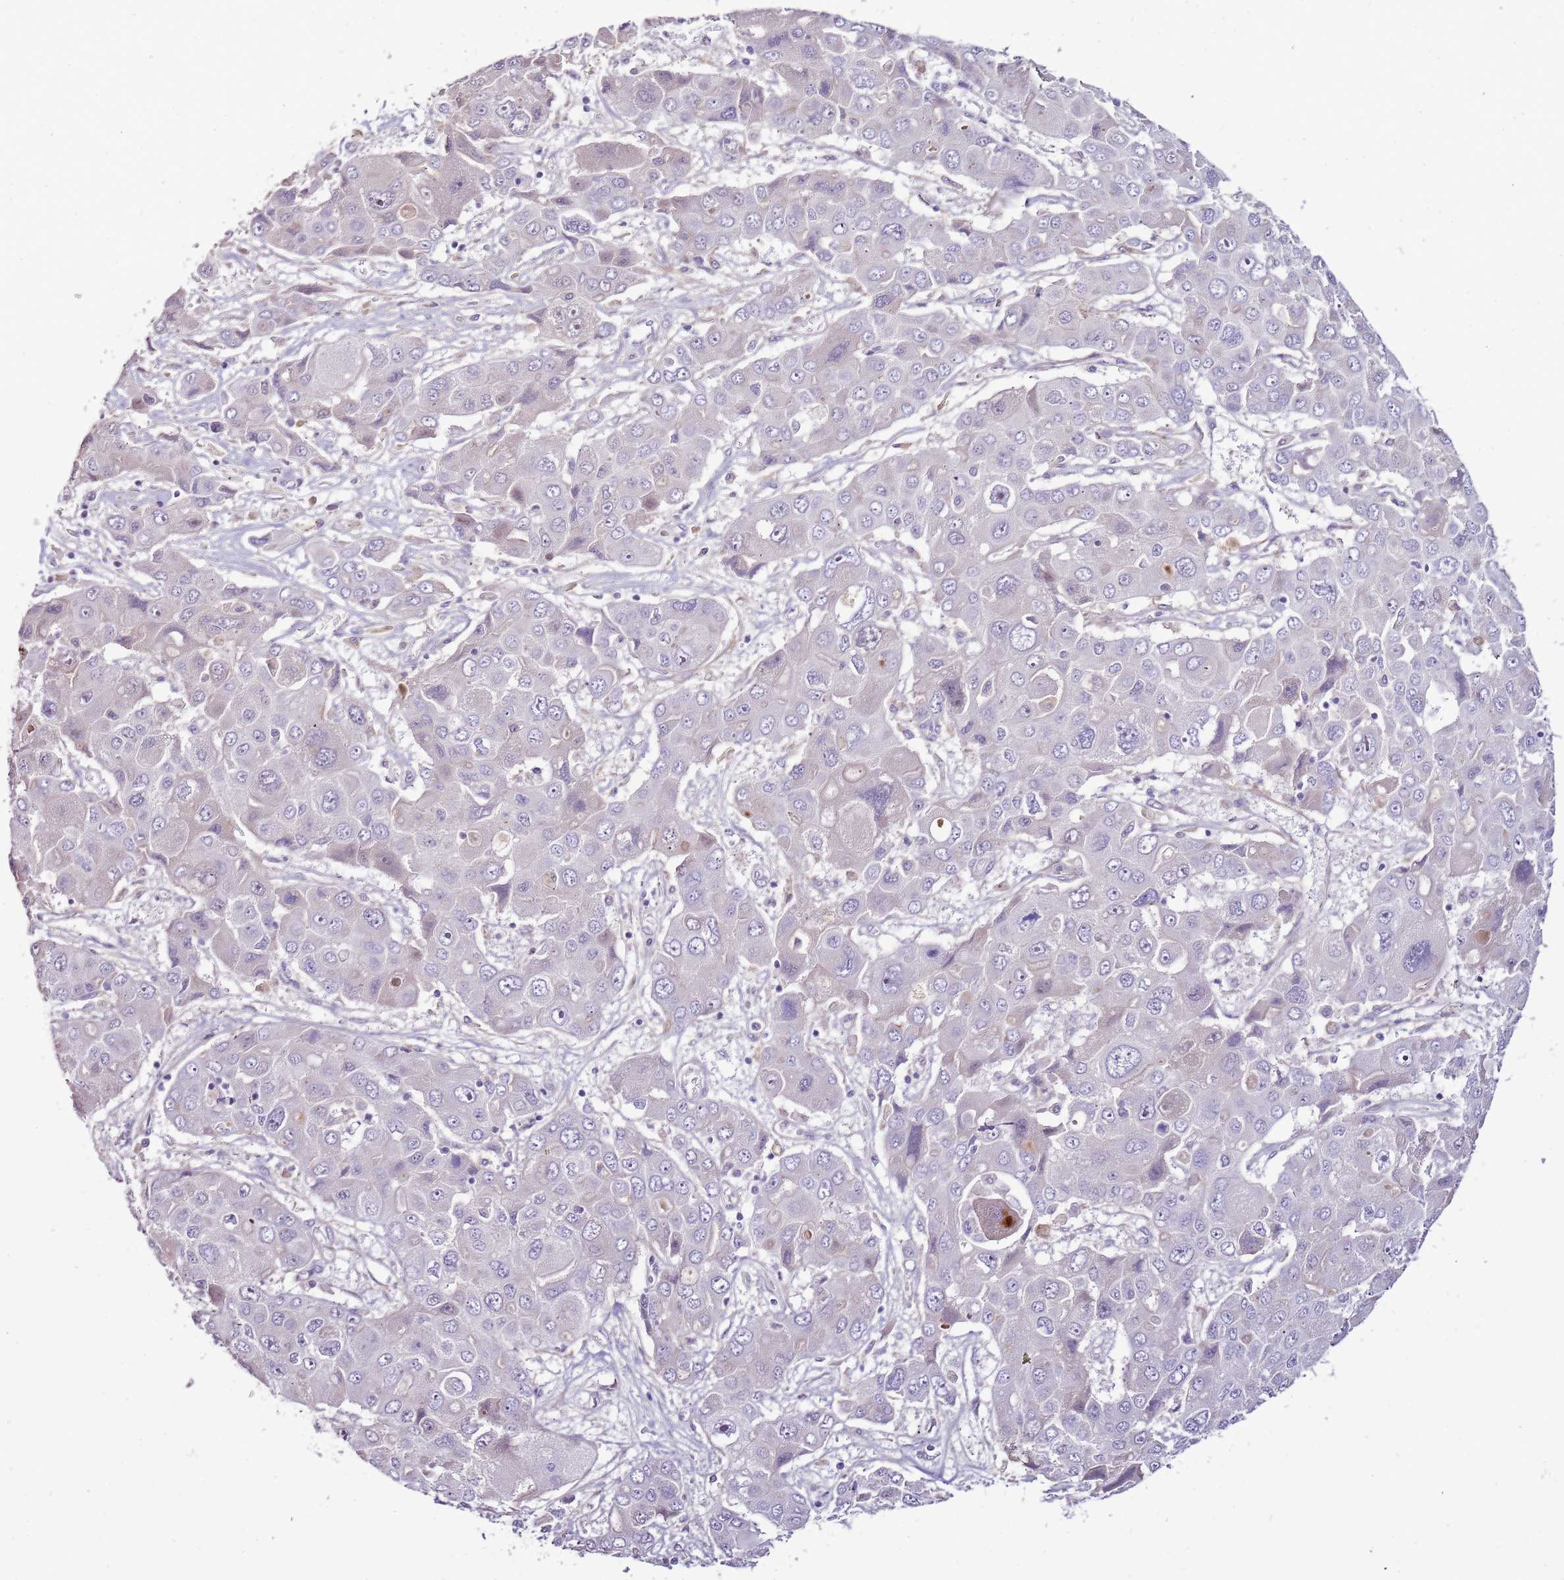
{"staining": {"intensity": "negative", "quantity": "none", "location": "none"}, "tissue": "liver cancer", "cell_type": "Tumor cells", "image_type": "cancer", "snomed": [{"axis": "morphology", "description": "Cholangiocarcinoma"}, {"axis": "topography", "description": "Liver"}], "caption": "This image is of cholangiocarcinoma (liver) stained with immunohistochemistry (IHC) to label a protein in brown with the nuclei are counter-stained blue. There is no expression in tumor cells. (Stains: DAB immunohistochemistry with hematoxylin counter stain, Microscopy: brightfield microscopy at high magnification).", "gene": "NKX2-3", "patient": {"sex": "male", "age": 67}}